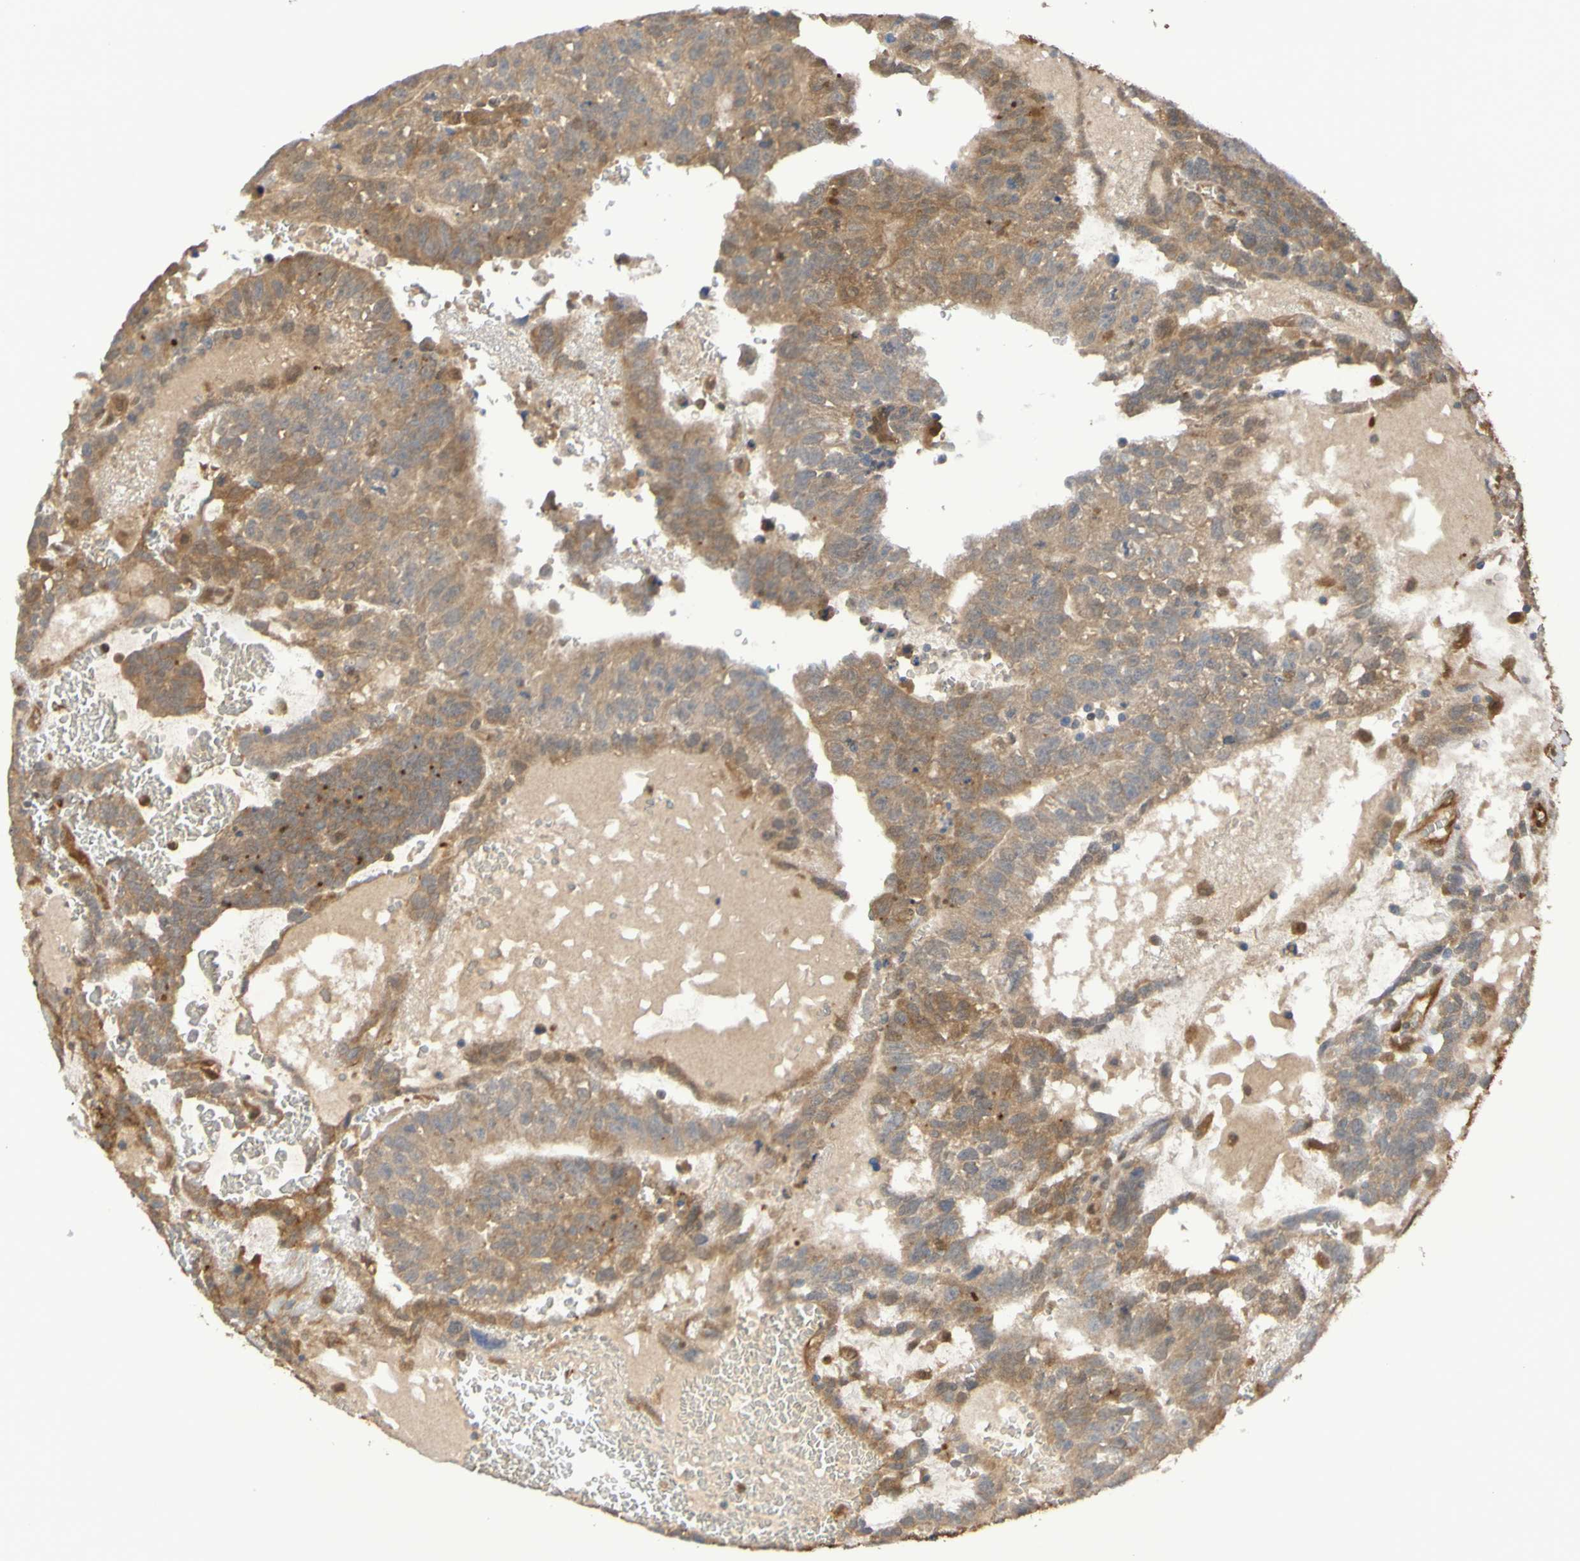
{"staining": {"intensity": "moderate", "quantity": ">75%", "location": "cytoplasmic/membranous"}, "tissue": "testis cancer", "cell_type": "Tumor cells", "image_type": "cancer", "snomed": [{"axis": "morphology", "description": "Seminoma, NOS"}, {"axis": "morphology", "description": "Carcinoma, Embryonal, NOS"}, {"axis": "topography", "description": "Testis"}], "caption": "Testis cancer (seminoma) stained for a protein displays moderate cytoplasmic/membranous positivity in tumor cells.", "gene": "SERPINB6", "patient": {"sex": "male", "age": 52}}